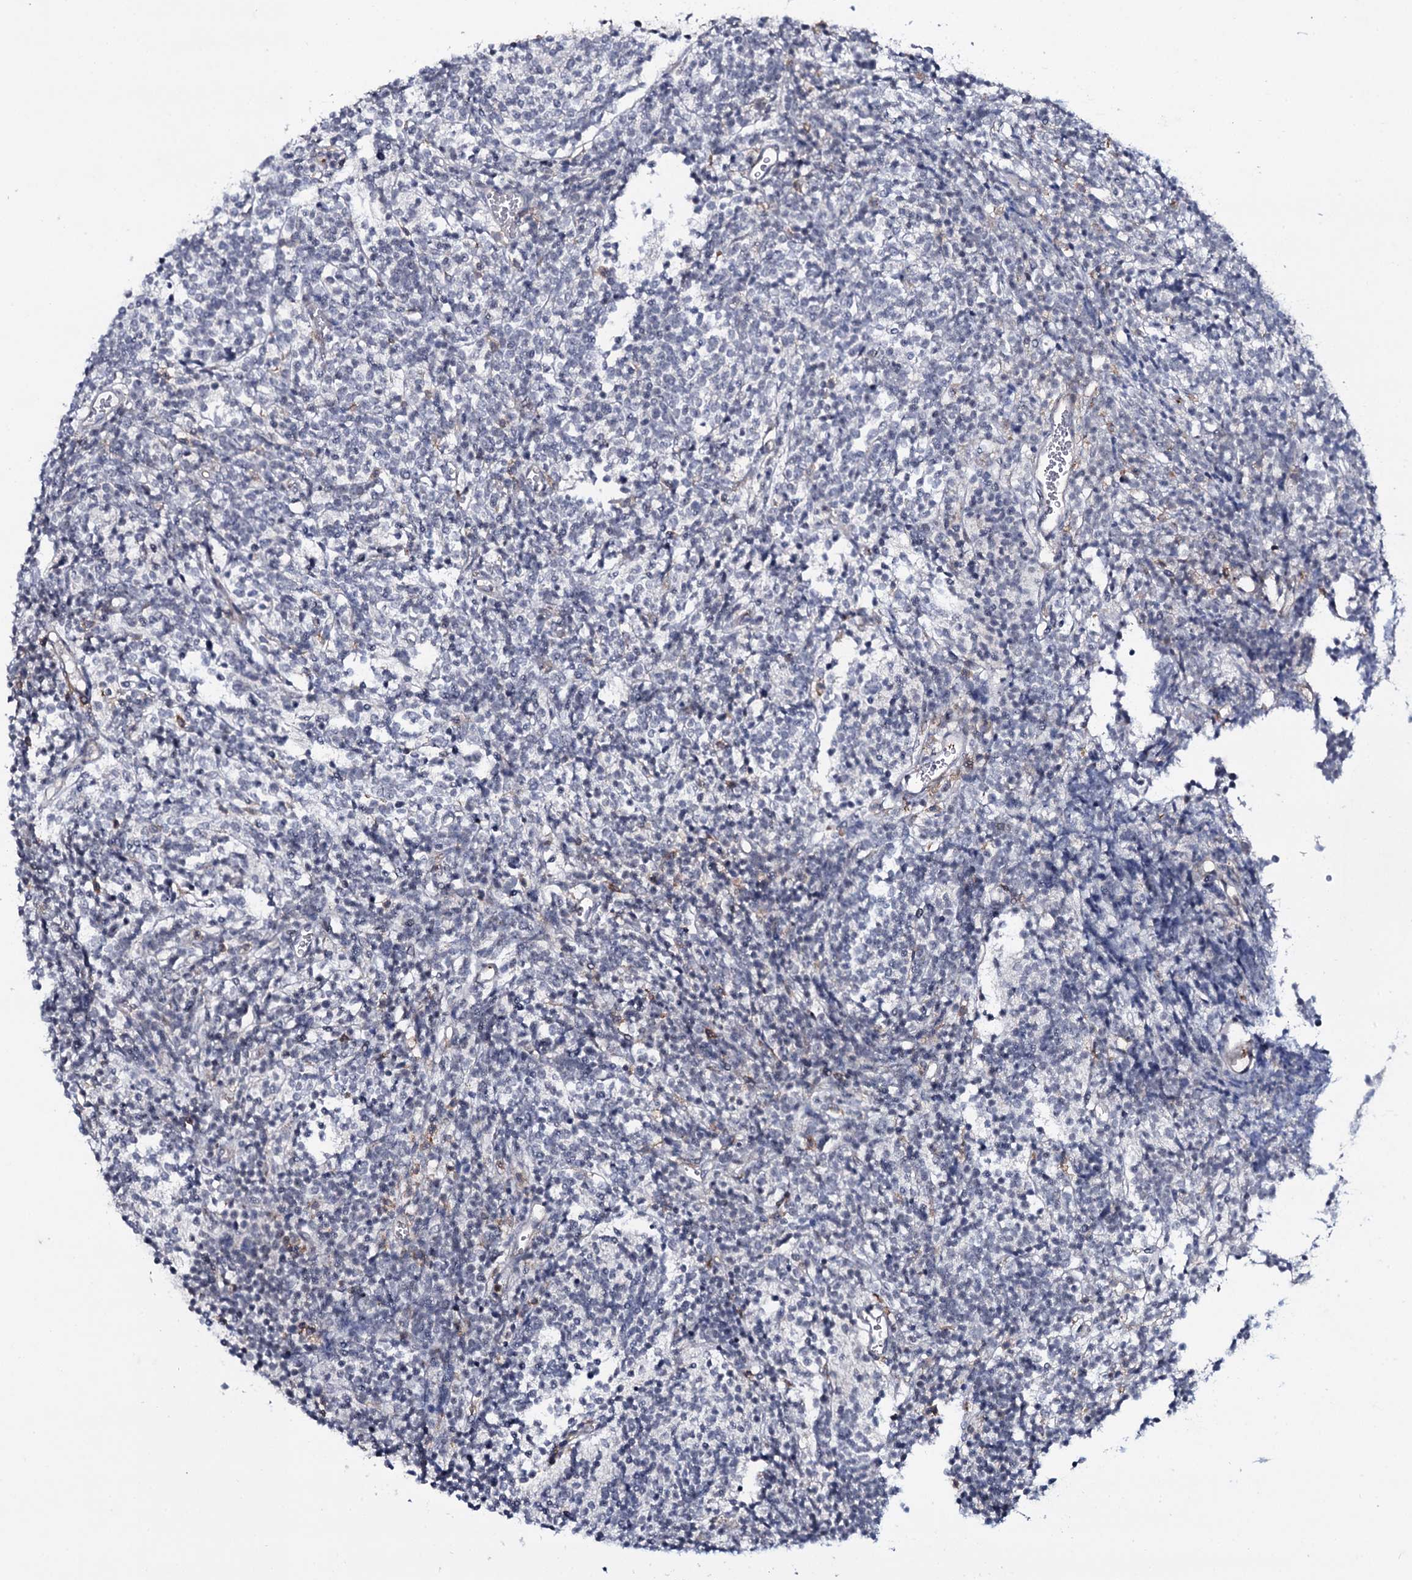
{"staining": {"intensity": "negative", "quantity": "none", "location": "none"}, "tissue": "glioma", "cell_type": "Tumor cells", "image_type": "cancer", "snomed": [{"axis": "morphology", "description": "Glioma, malignant, Low grade"}, {"axis": "topography", "description": "Brain"}], "caption": "High magnification brightfield microscopy of low-grade glioma (malignant) stained with DAB (3,3'-diaminobenzidine) (brown) and counterstained with hematoxylin (blue): tumor cells show no significant staining. (Brightfield microscopy of DAB immunohistochemistry at high magnification).", "gene": "SNAP23", "patient": {"sex": "female", "age": 1}}